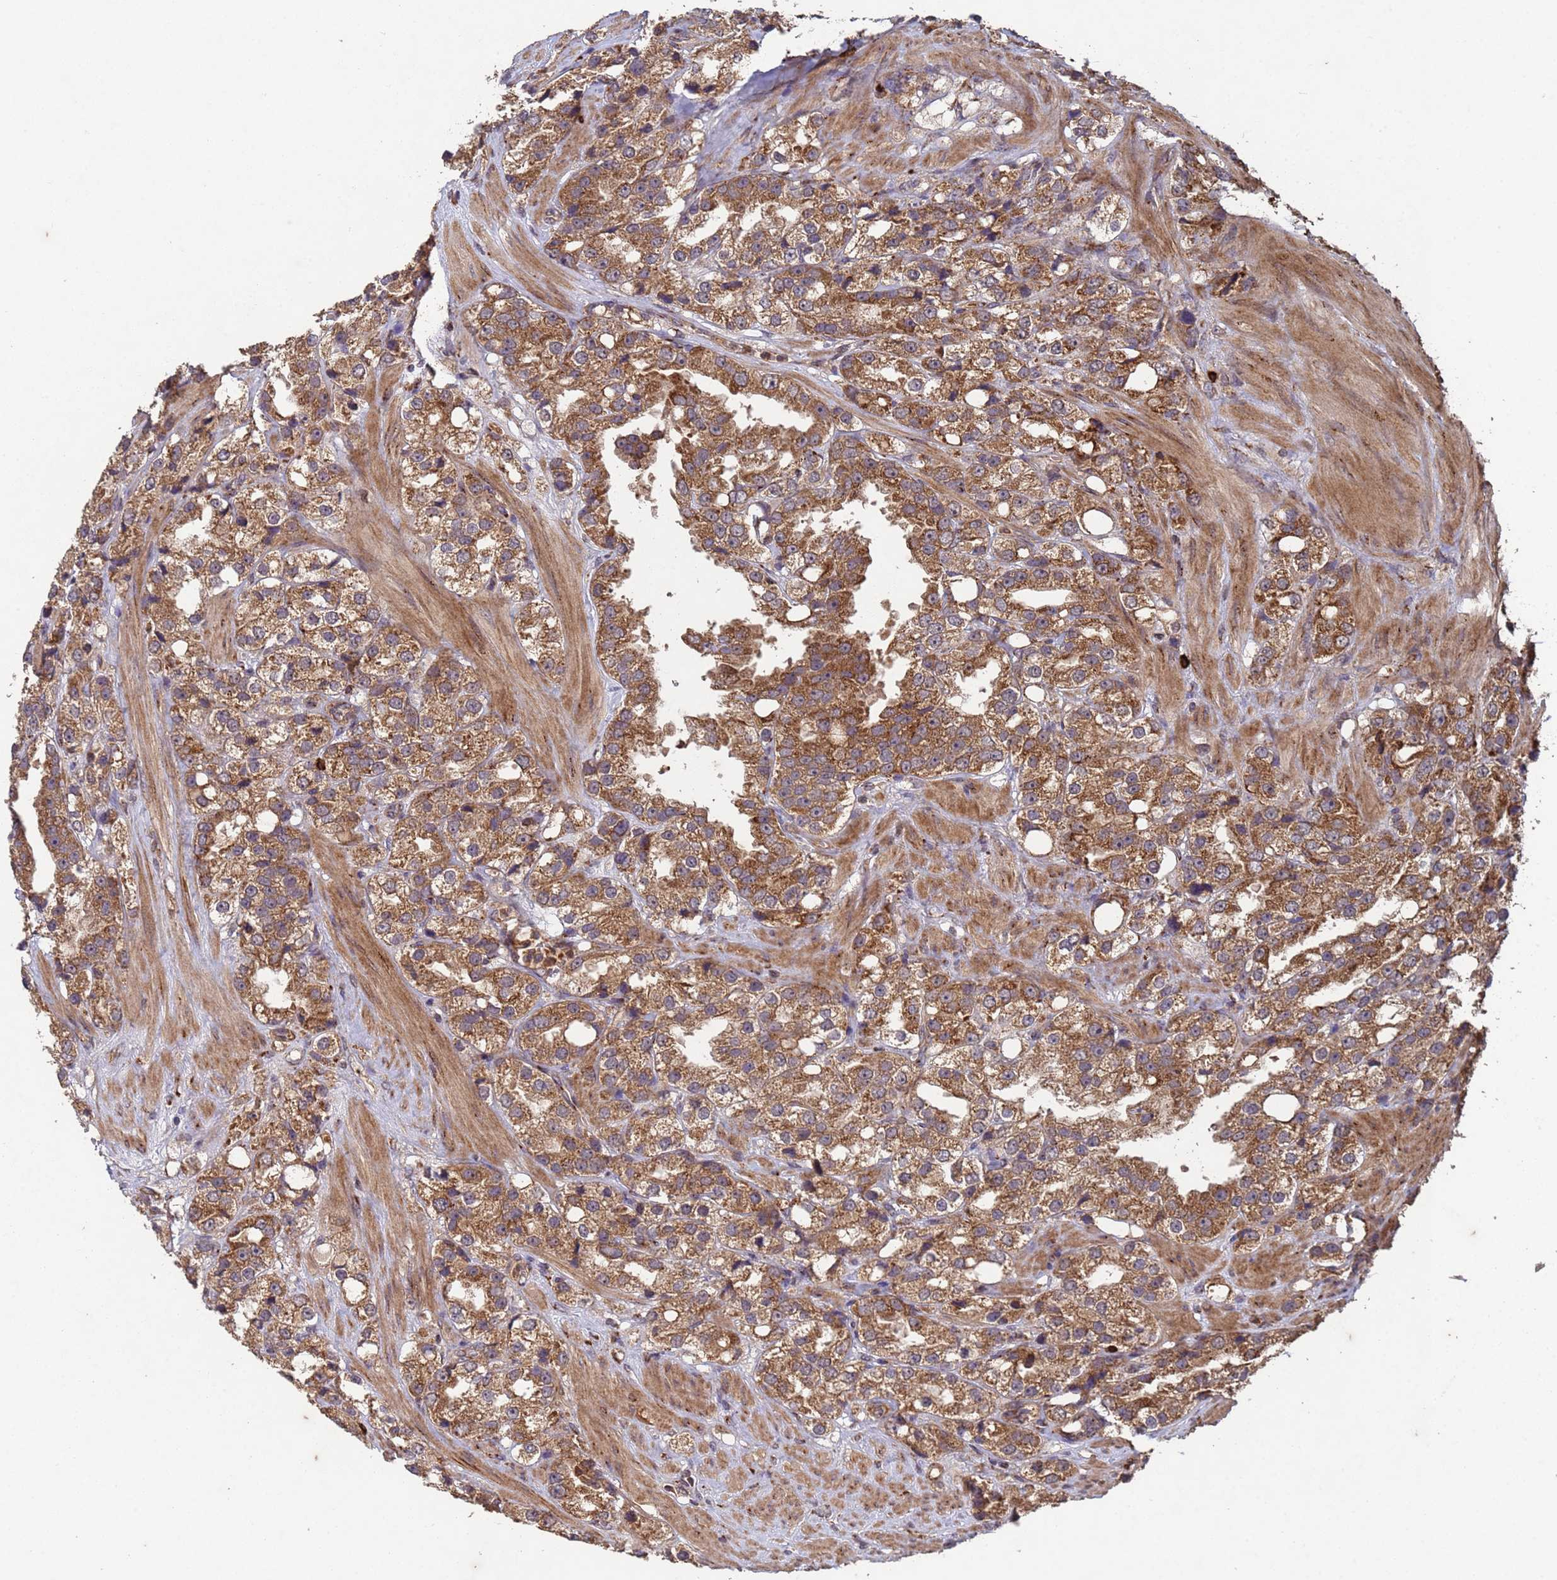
{"staining": {"intensity": "moderate", "quantity": ">75%", "location": "cytoplasmic/membranous"}, "tissue": "prostate cancer", "cell_type": "Tumor cells", "image_type": "cancer", "snomed": [{"axis": "morphology", "description": "Adenocarcinoma, NOS"}, {"axis": "topography", "description": "Prostate"}], "caption": "A photomicrograph of adenocarcinoma (prostate) stained for a protein exhibits moderate cytoplasmic/membranous brown staining in tumor cells.", "gene": "FASTKD1", "patient": {"sex": "male", "age": 79}}